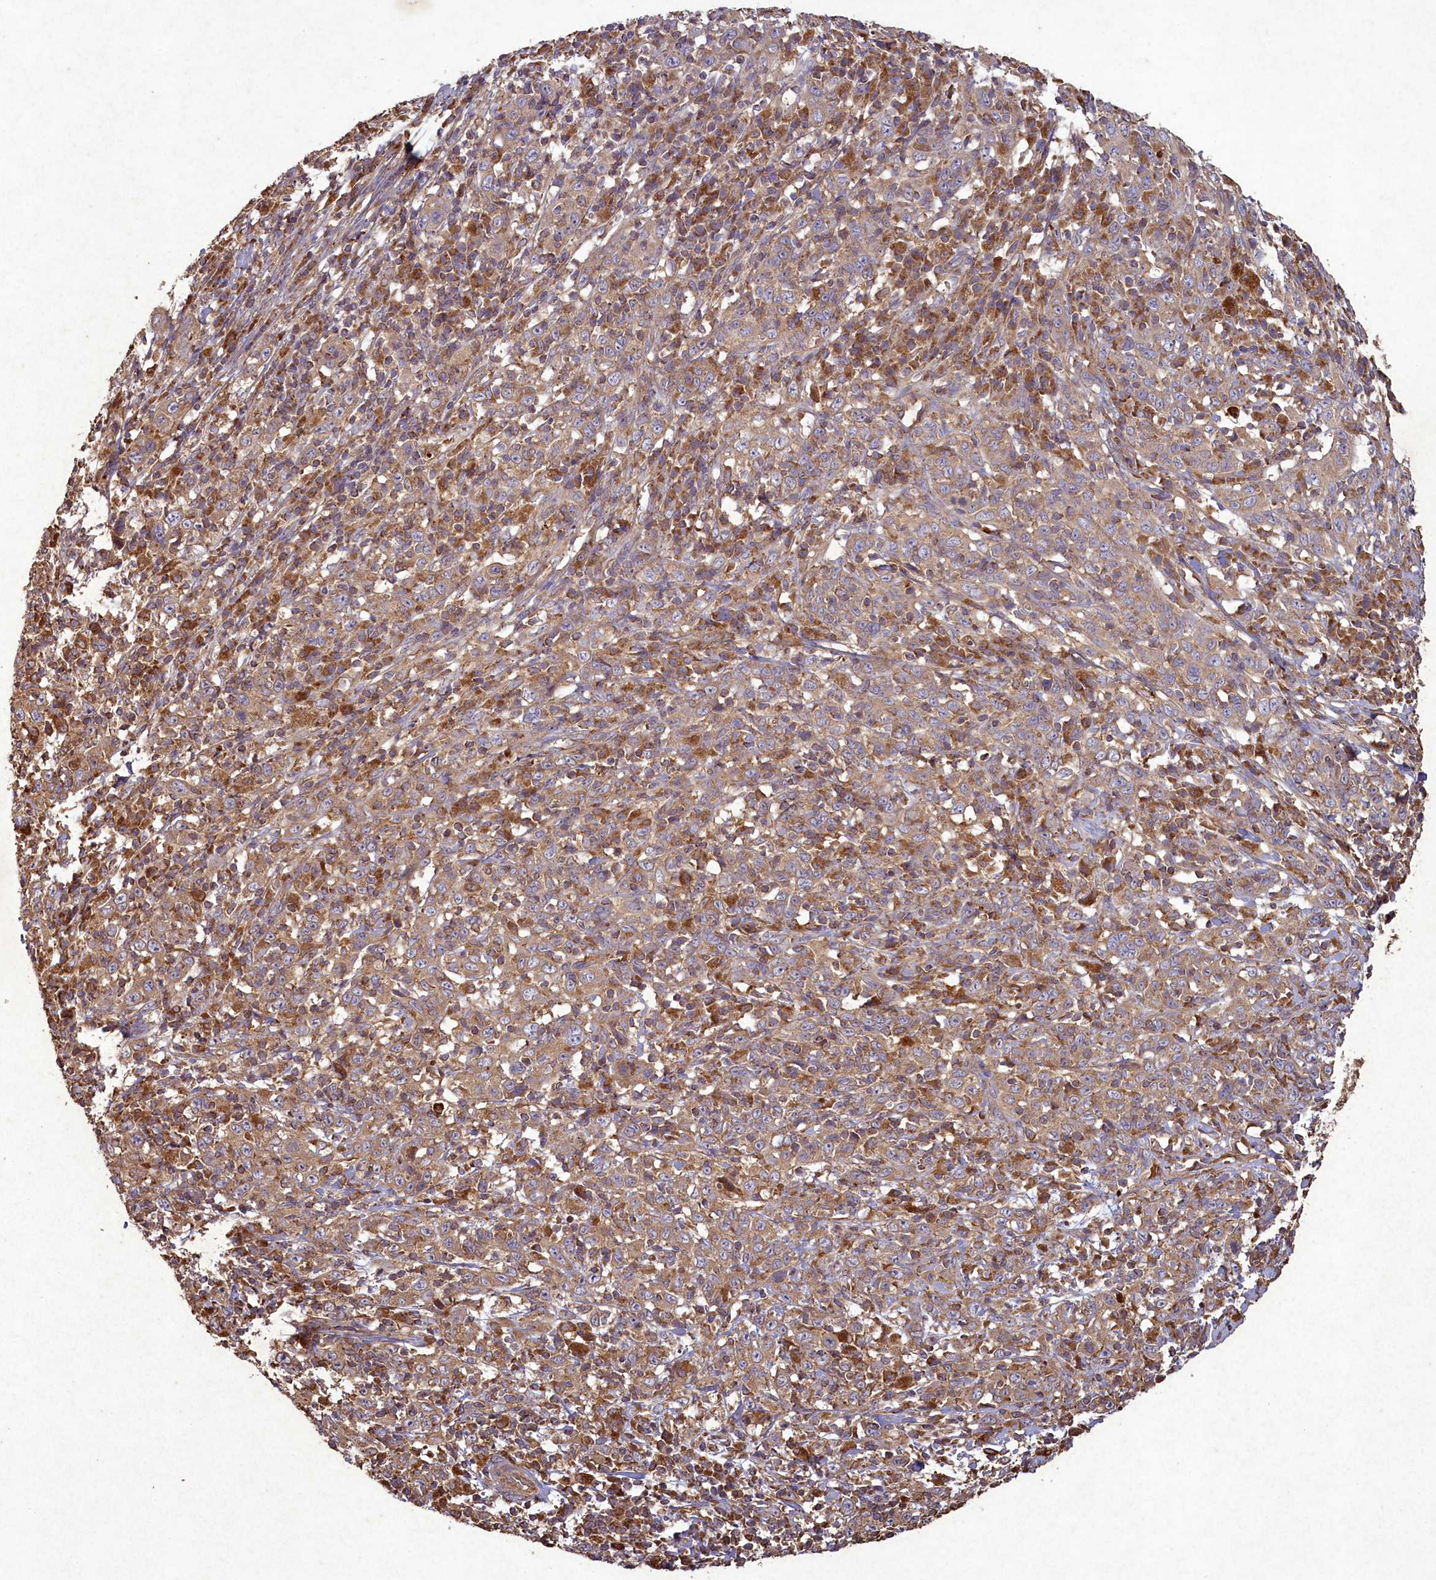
{"staining": {"intensity": "moderate", "quantity": ">75%", "location": "cytoplasmic/membranous"}, "tissue": "cervical cancer", "cell_type": "Tumor cells", "image_type": "cancer", "snomed": [{"axis": "morphology", "description": "Squamous cell carcinoma, NOS"}, {"axis": "topography", "description": "Cervix"}], "caption": "Immunohistochemical staining of cervical cancer (squamous cell carcinoma) exhibits medium levels of moderate cytoplasmic/membranous protein positivity in approximately >75% of tumor cells.", "gene": "CIAO2B", "patient": {"sex": "female", "age": 46}}